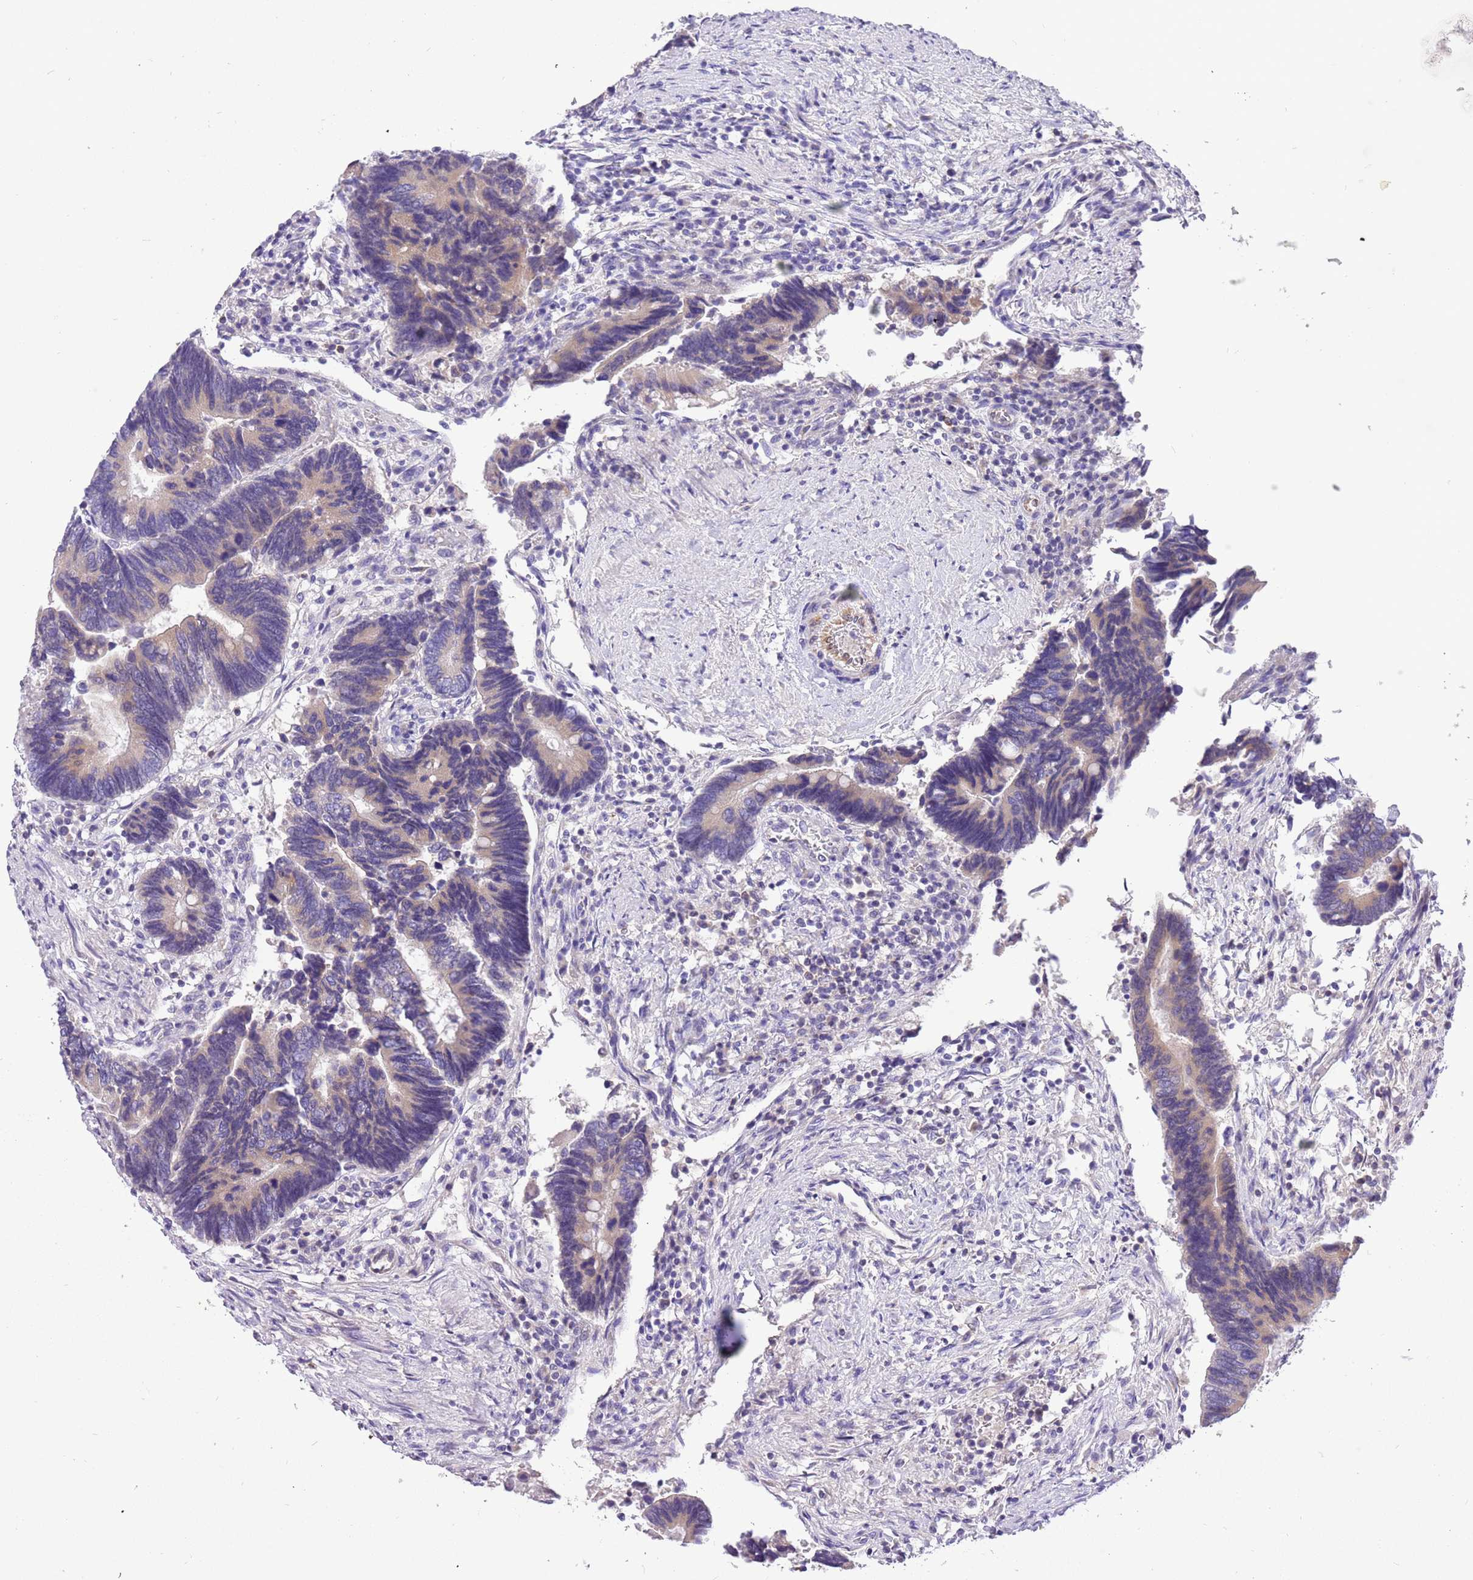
{"staining": {"intensity": "weak", "quantity": "<25%", "location": "cytoplasmic/membranous"}, "tissue": "colorectal cancer", "cell_type": "Tumor cells", "image_type": "cancer", "snomed": [{"axis": "morphology", "description": "Adenocarcinoma, NOS"}, {"axis": "topography", "description": "Colon"}], "caption": "Immunohistochemistry histopathology image of neoplastic tissue: human colorectal cancer stained with DAB reveals no significant protein positivity in tumor cells.", "gene": "GLCE", "patient": {"sex": "male", "age": 87}}